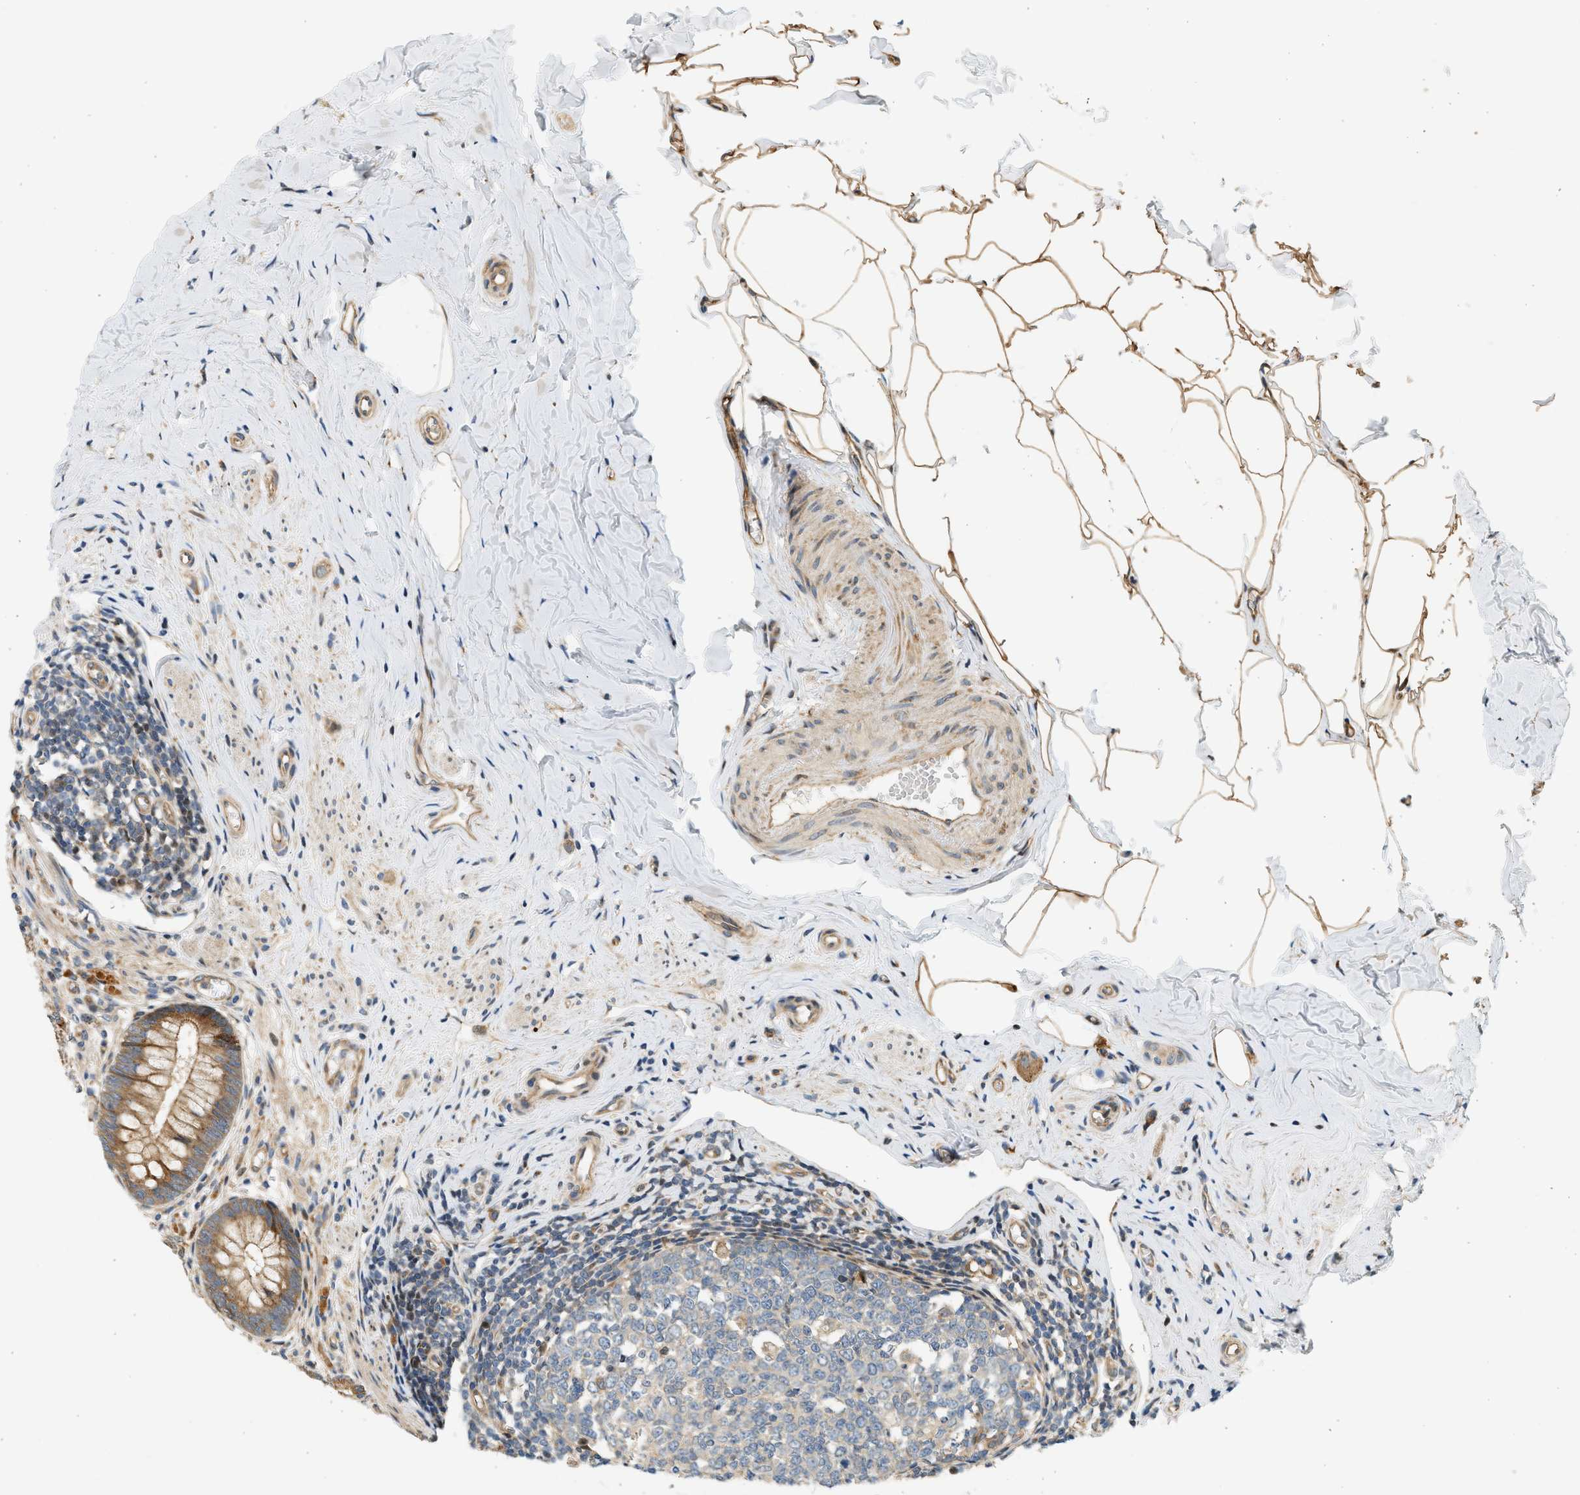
{"staining": {"intensity": "moderate", "quantity": ">75%", "location": "cytoplasmic/membranous"}, "tissue": "appendix", "cell_type": "Glandular cells", "image_type": "normal", "snomed": [{"axis": "morphology", "description": "Normal tissue, NOS"}, {"axis": "topography", "description": "Appendix"}], "caption": "Human appendix stained for a protein (brown) demonstrates moderate cytoplasmic/membranous positive expression in approximately >75% of glandular cells.", "gene": "NRSN2", "patient": {"sex": "male", "age": 56}}